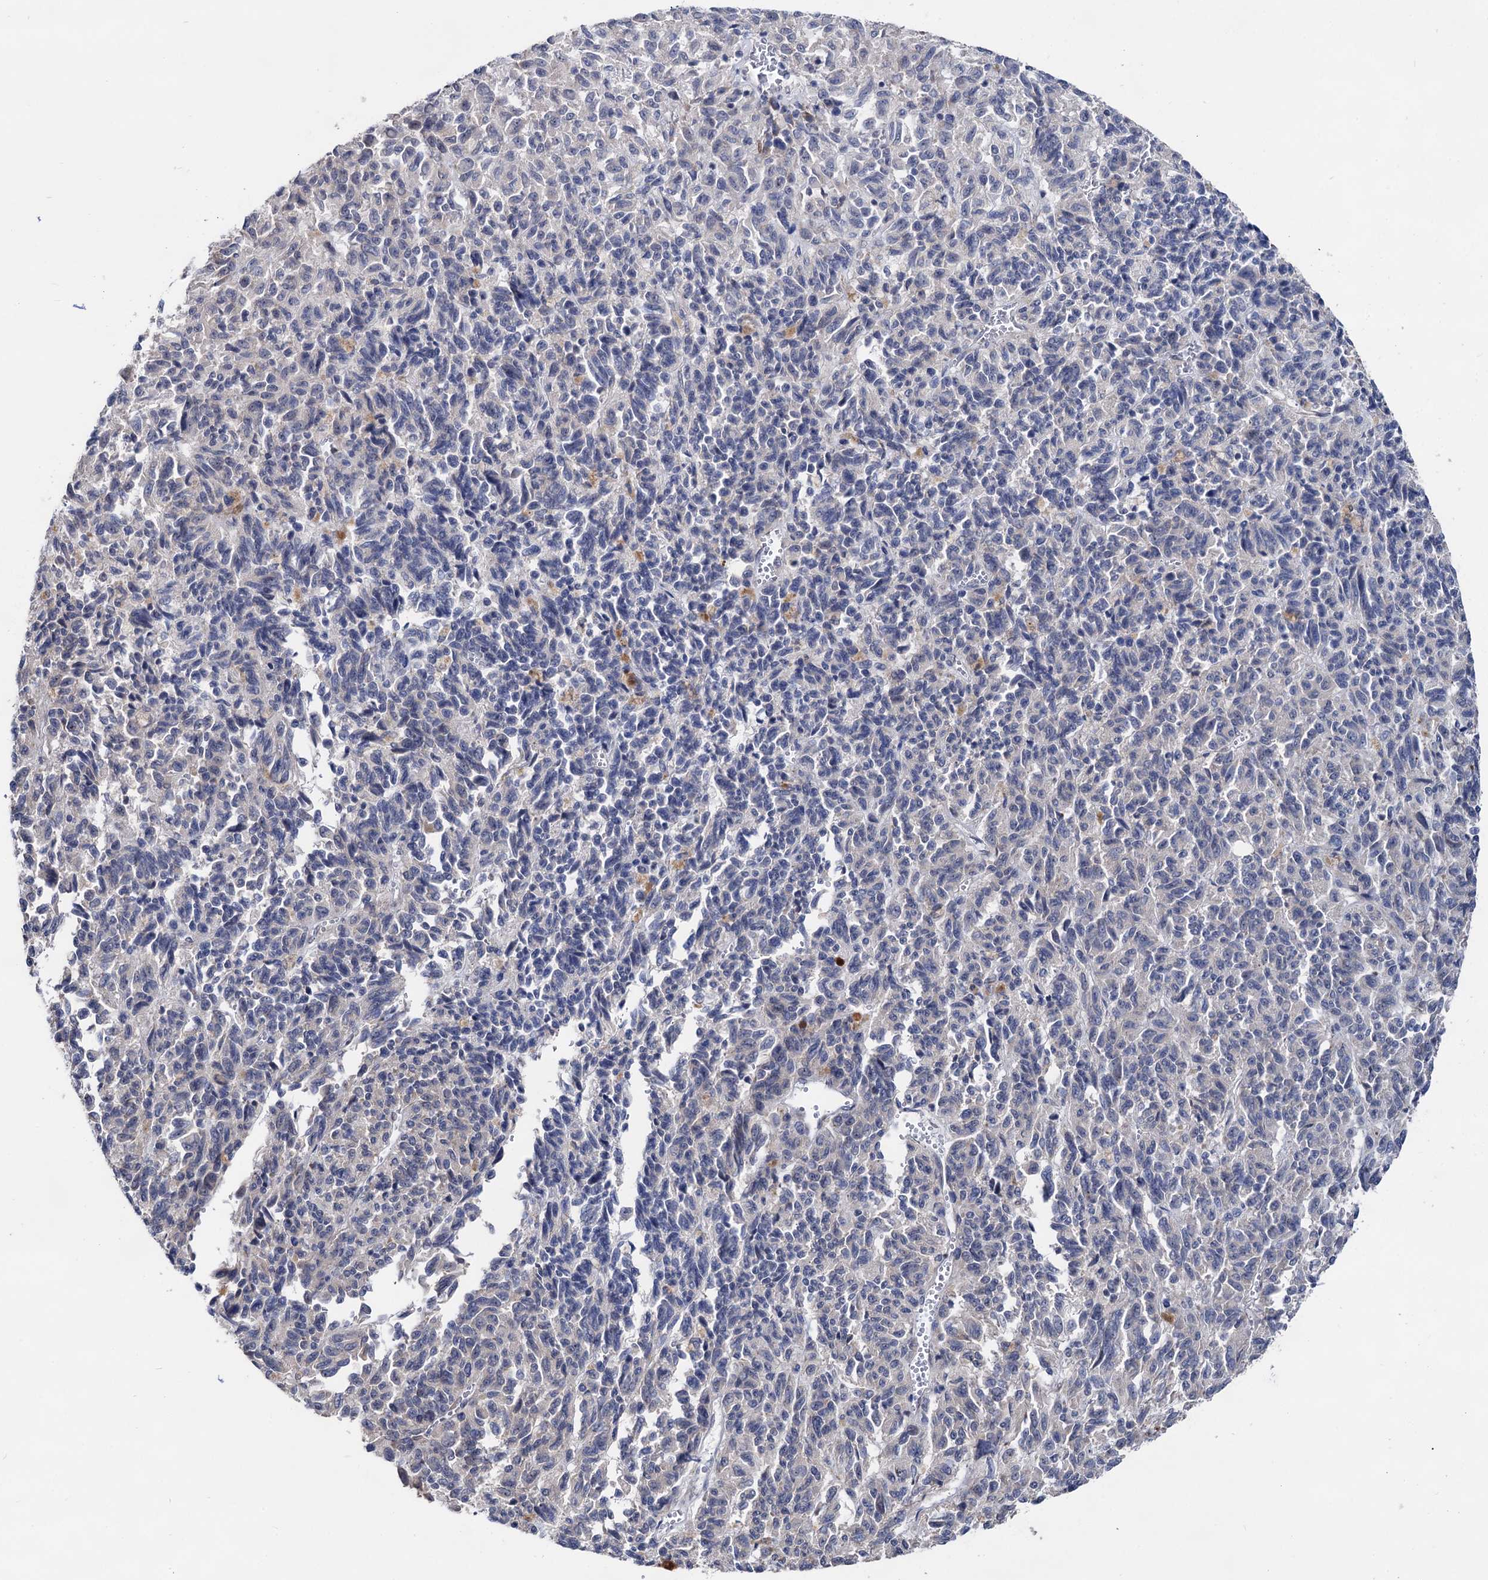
{"staining": {"intensity": "negative", "quantity": "none", "location": "none"}, "tissue": "melanoma", "cell_type": "Tumor cells", "image_type": "cancer", "snomed": [{"axis": "morphology", "description": "Malignant melanoma, Metastatic site"}, {"axis": "topography", "description": "Lung"}], "caption": "Malignant melanoma (metastatic site) was stained to show a protein in brown. There is no significant expression in tumor cells.", "gene": "CAPRIN2", "patient": {"sex": "male", "age": 64}}